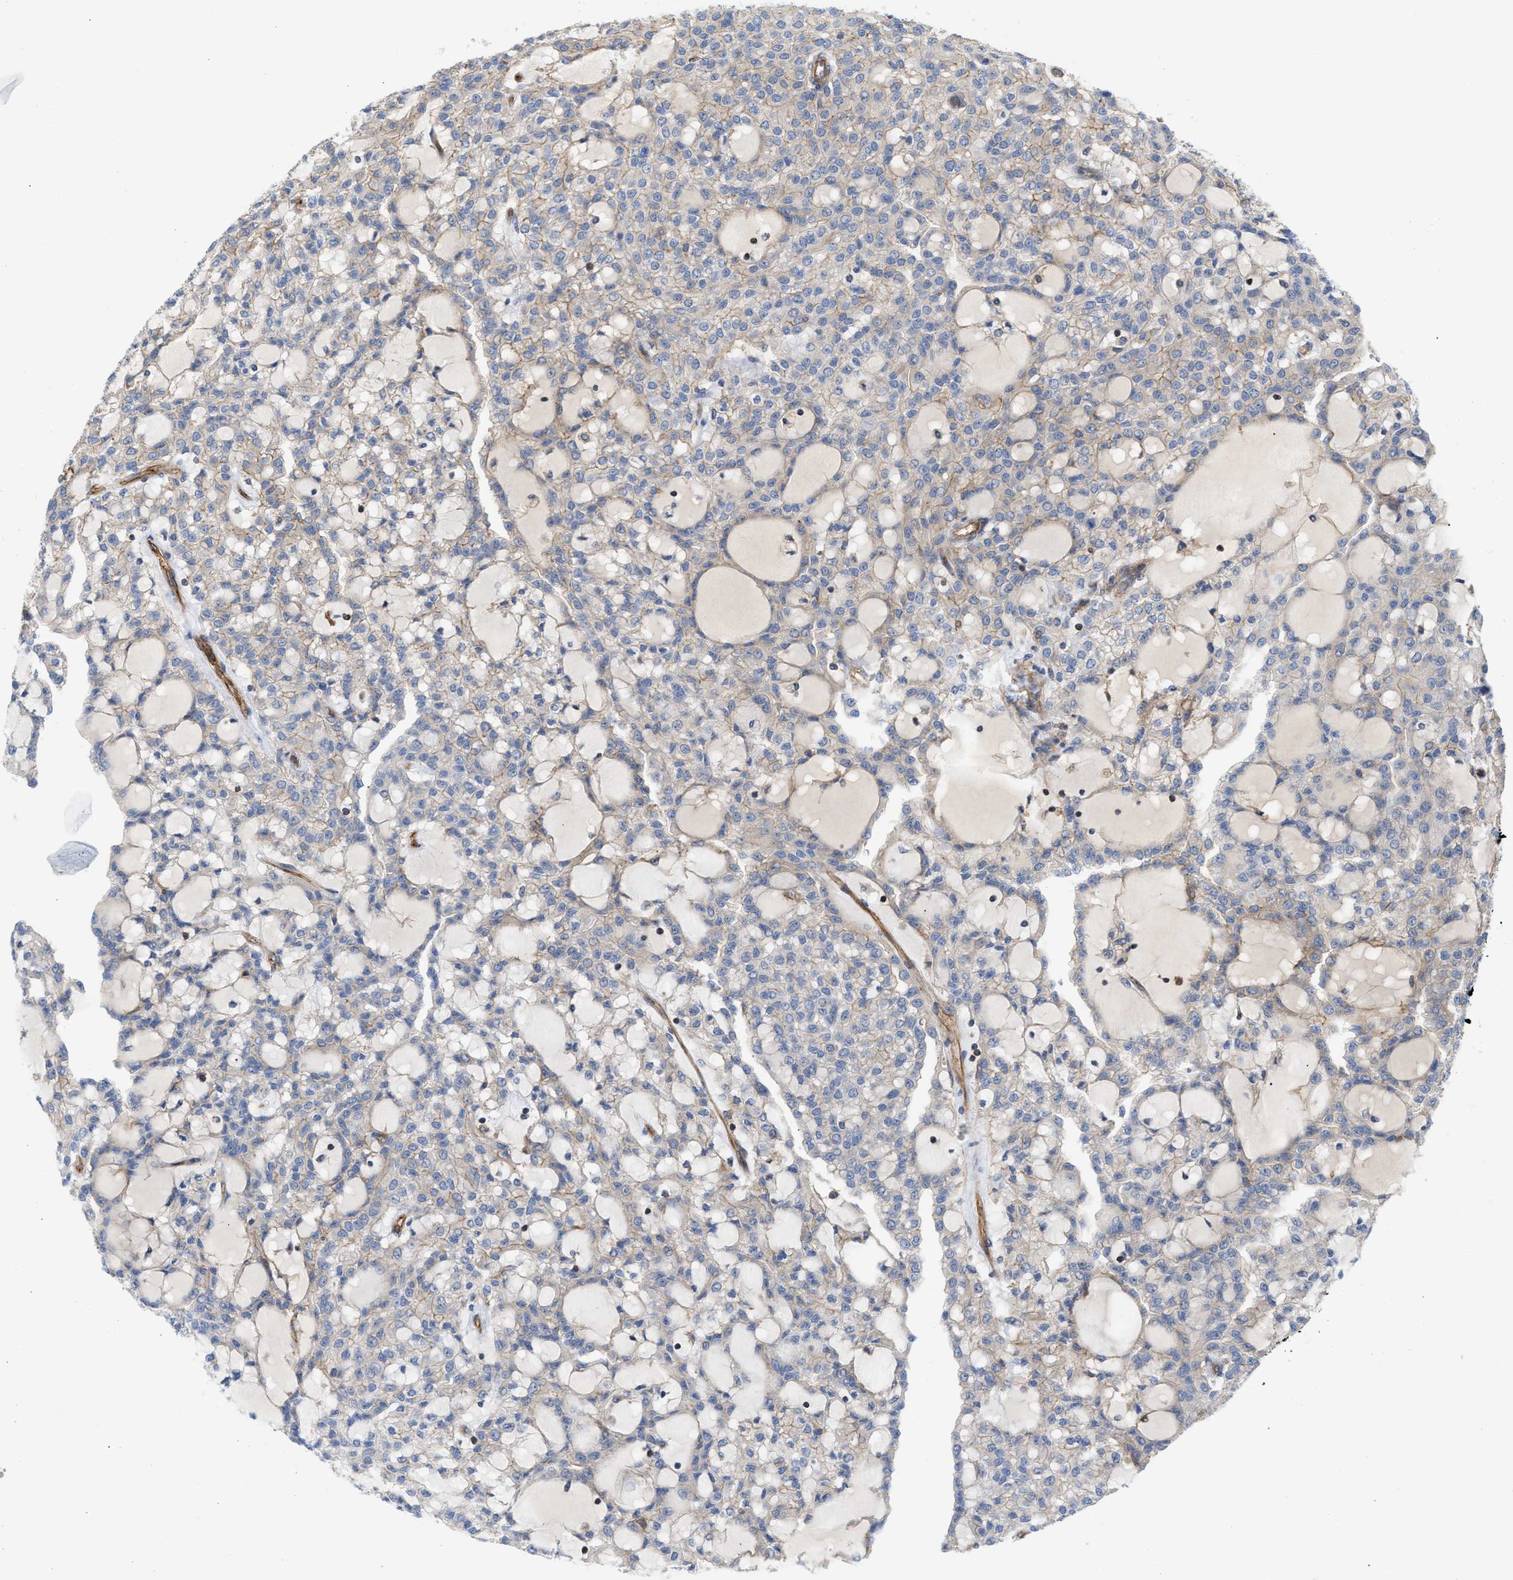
{"staining": {"intensity": "weak", "quantity": "<25%", "location": "cytoplasmic/membranous"}, "tissue": "renal cancer", "cell_type": "Tumor cells", "image_type": "cancer", "snomed": [{"axis": "morphology", "description": "Adenocarcinoma, NOS"}, {"axis": "topography", "description": "Kidney"}], "caption": "Immunohistochemistry histopathology image of renal cancer (adenocarcinoma) stained for a protein (brown), which shows no expression in tumor cells.", "gene": "HS3ST5", "patient": {"sex": "male", "age": 63}}